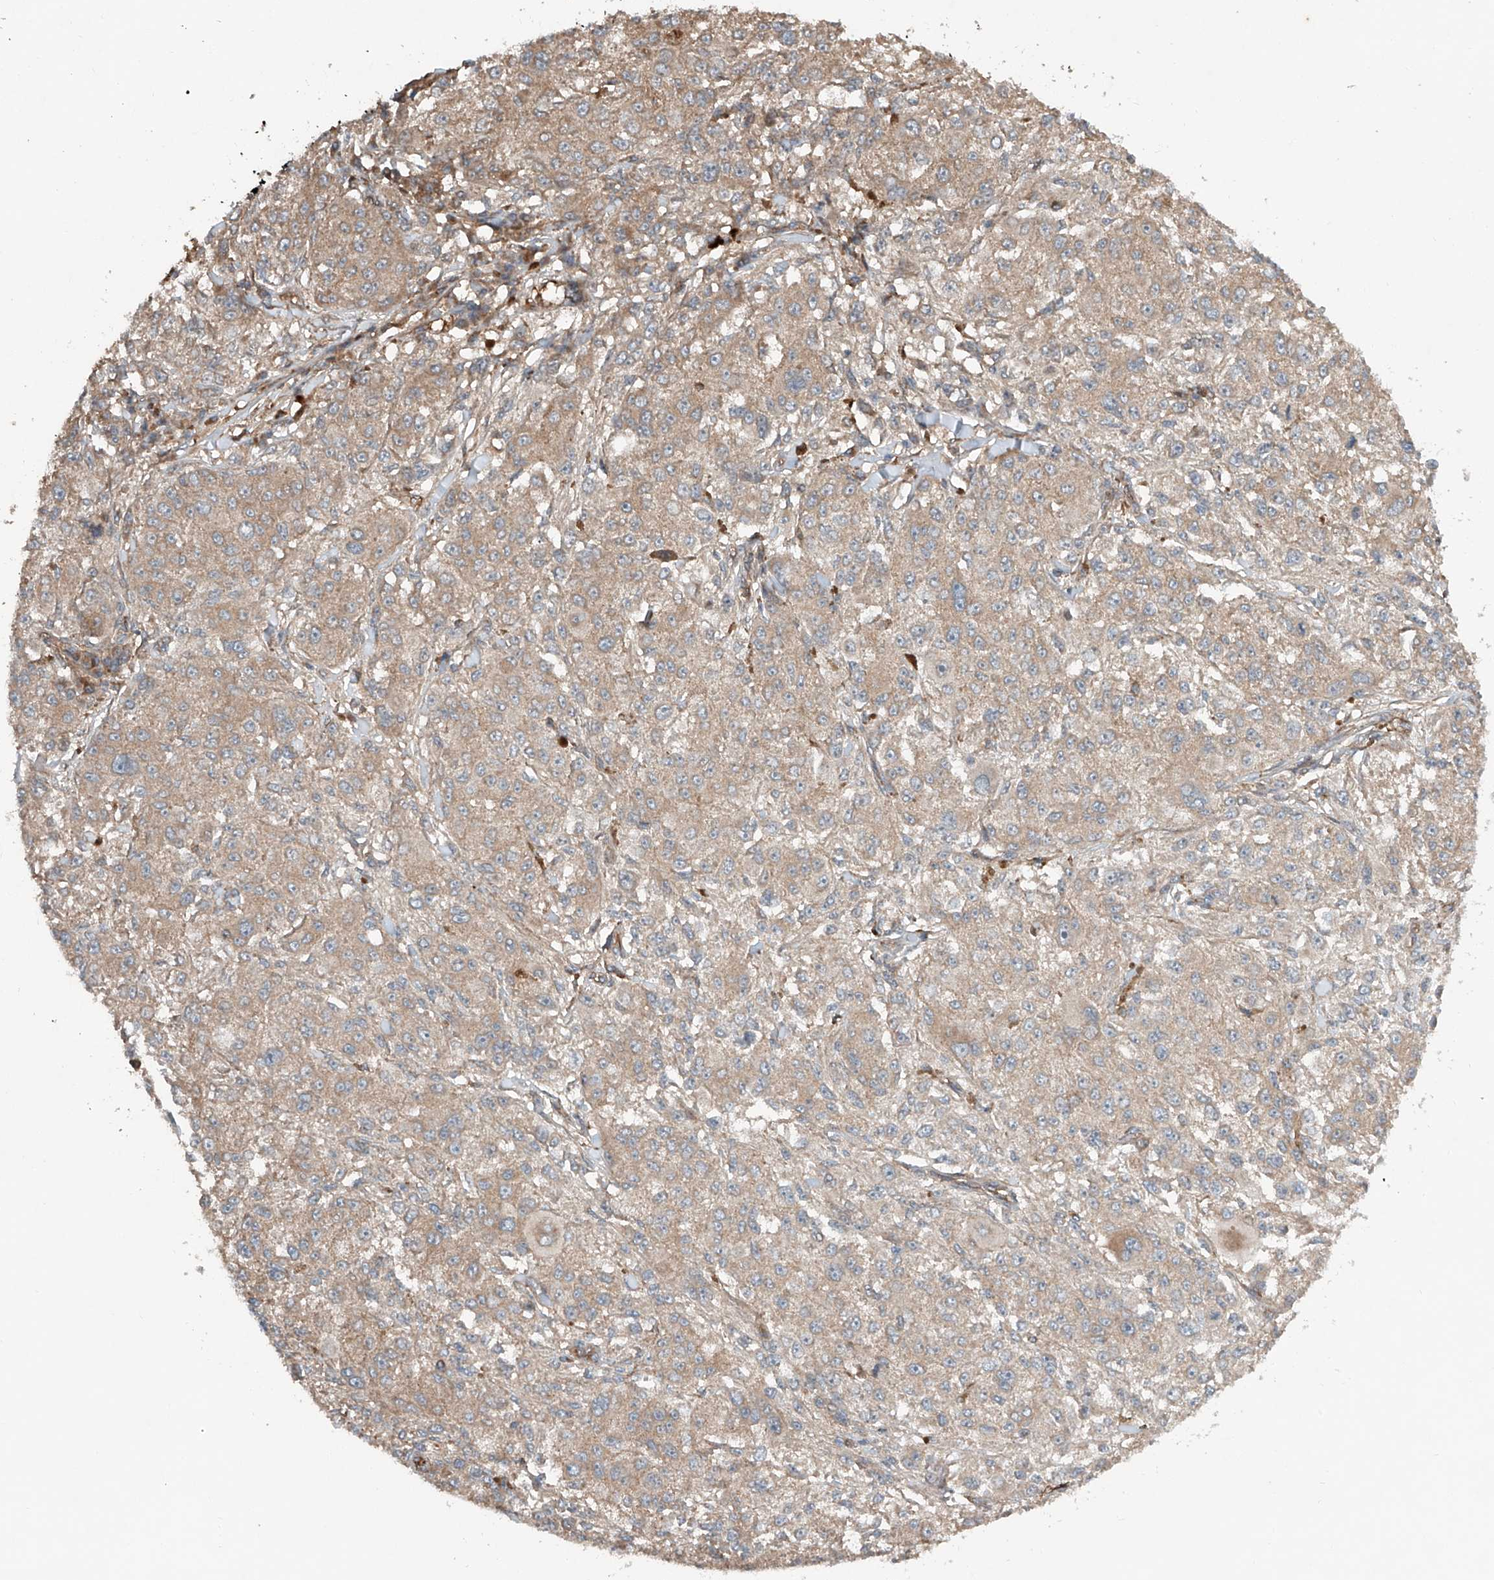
{"staining": {"intensity": "weak", "quantity": "25%-75%", "location": "cytoplasmic/membranous"}, "tissue": "melanoma", "cell_type": "Tumor cells", "image_type": "cancer", "snomed": [{"axis": "morphology", "description": "Necrosis, NOS"}, {"axis": "morphology", "description": "Malignant melanoma, NOS"}, {"axis": "topography", "description": "Skin"}], "caption": "Weak cytoplasmic/membranous expression for a protein is appreciated in about 25%-75% of tumor cells of malignant melanoma using immunohistochemistry (IHC).", "gene": "ADAM23", "patient": {"sex": "female", "age": 87}}